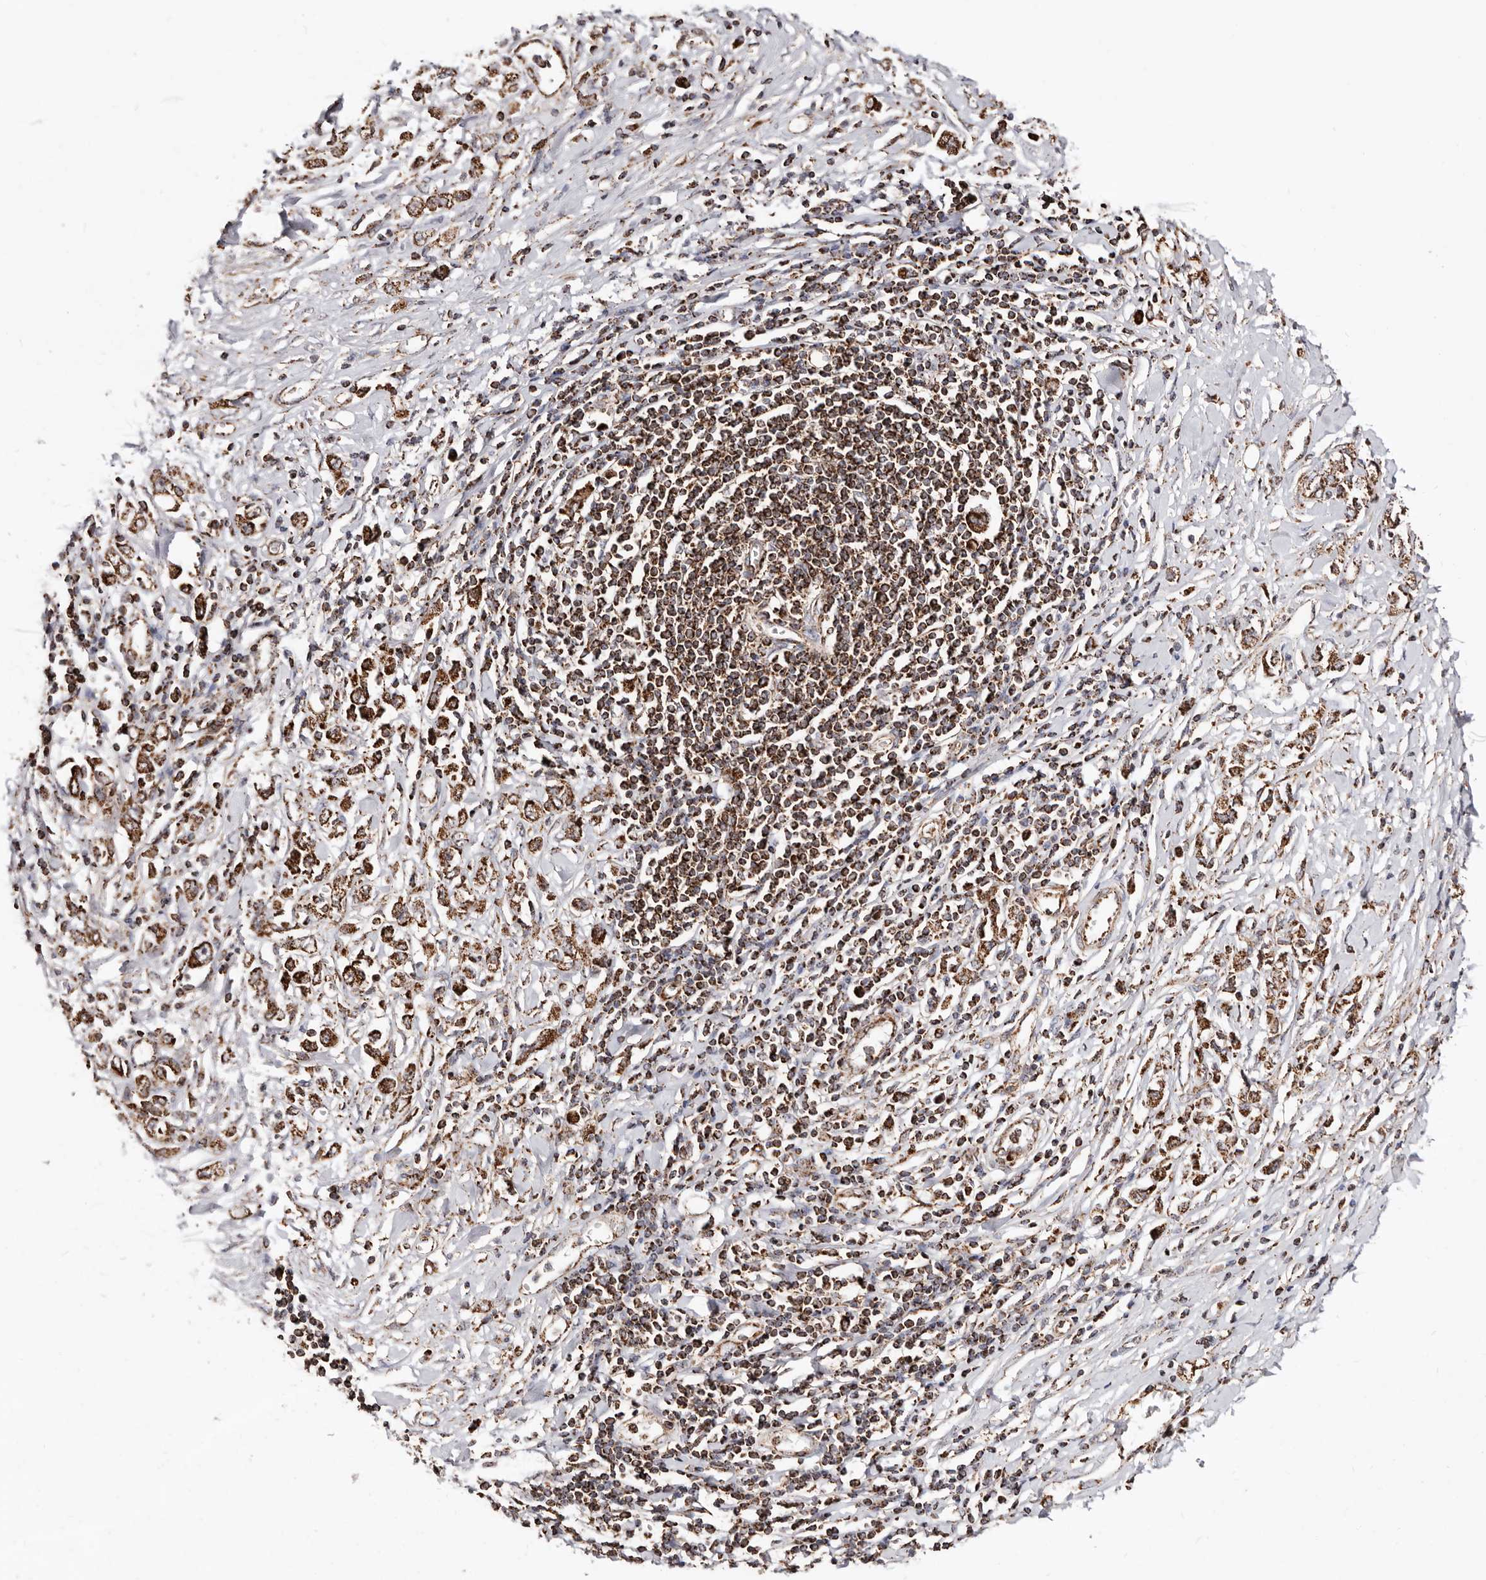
{"staining": {"intensity": "strong", "quantity": ">75%", "location": "cytoplasmic/membranous"}, "tissue": "stomach cancer", "cell_type": "Tumor cells", "image_type": "cancer", "snomed": [{"axis": "morphology", "description": "Adenocarcinoma, NOS"}, {"axis": "topography", "description": "Stomach"}], "caption": "Immunohistochemistry (IHC) micrograph of neoplastic tissue: adenocarcinoma (stomach) stained using immunohistochemistry reveals high levels of strong protein expression localized specifically in the cytoplasmic/membranous of tumor cells, appearing as a cytoplasmic/membranous brown color.", "gene": "PRKACB", "patient": {"sex": "female", "age": 76}}